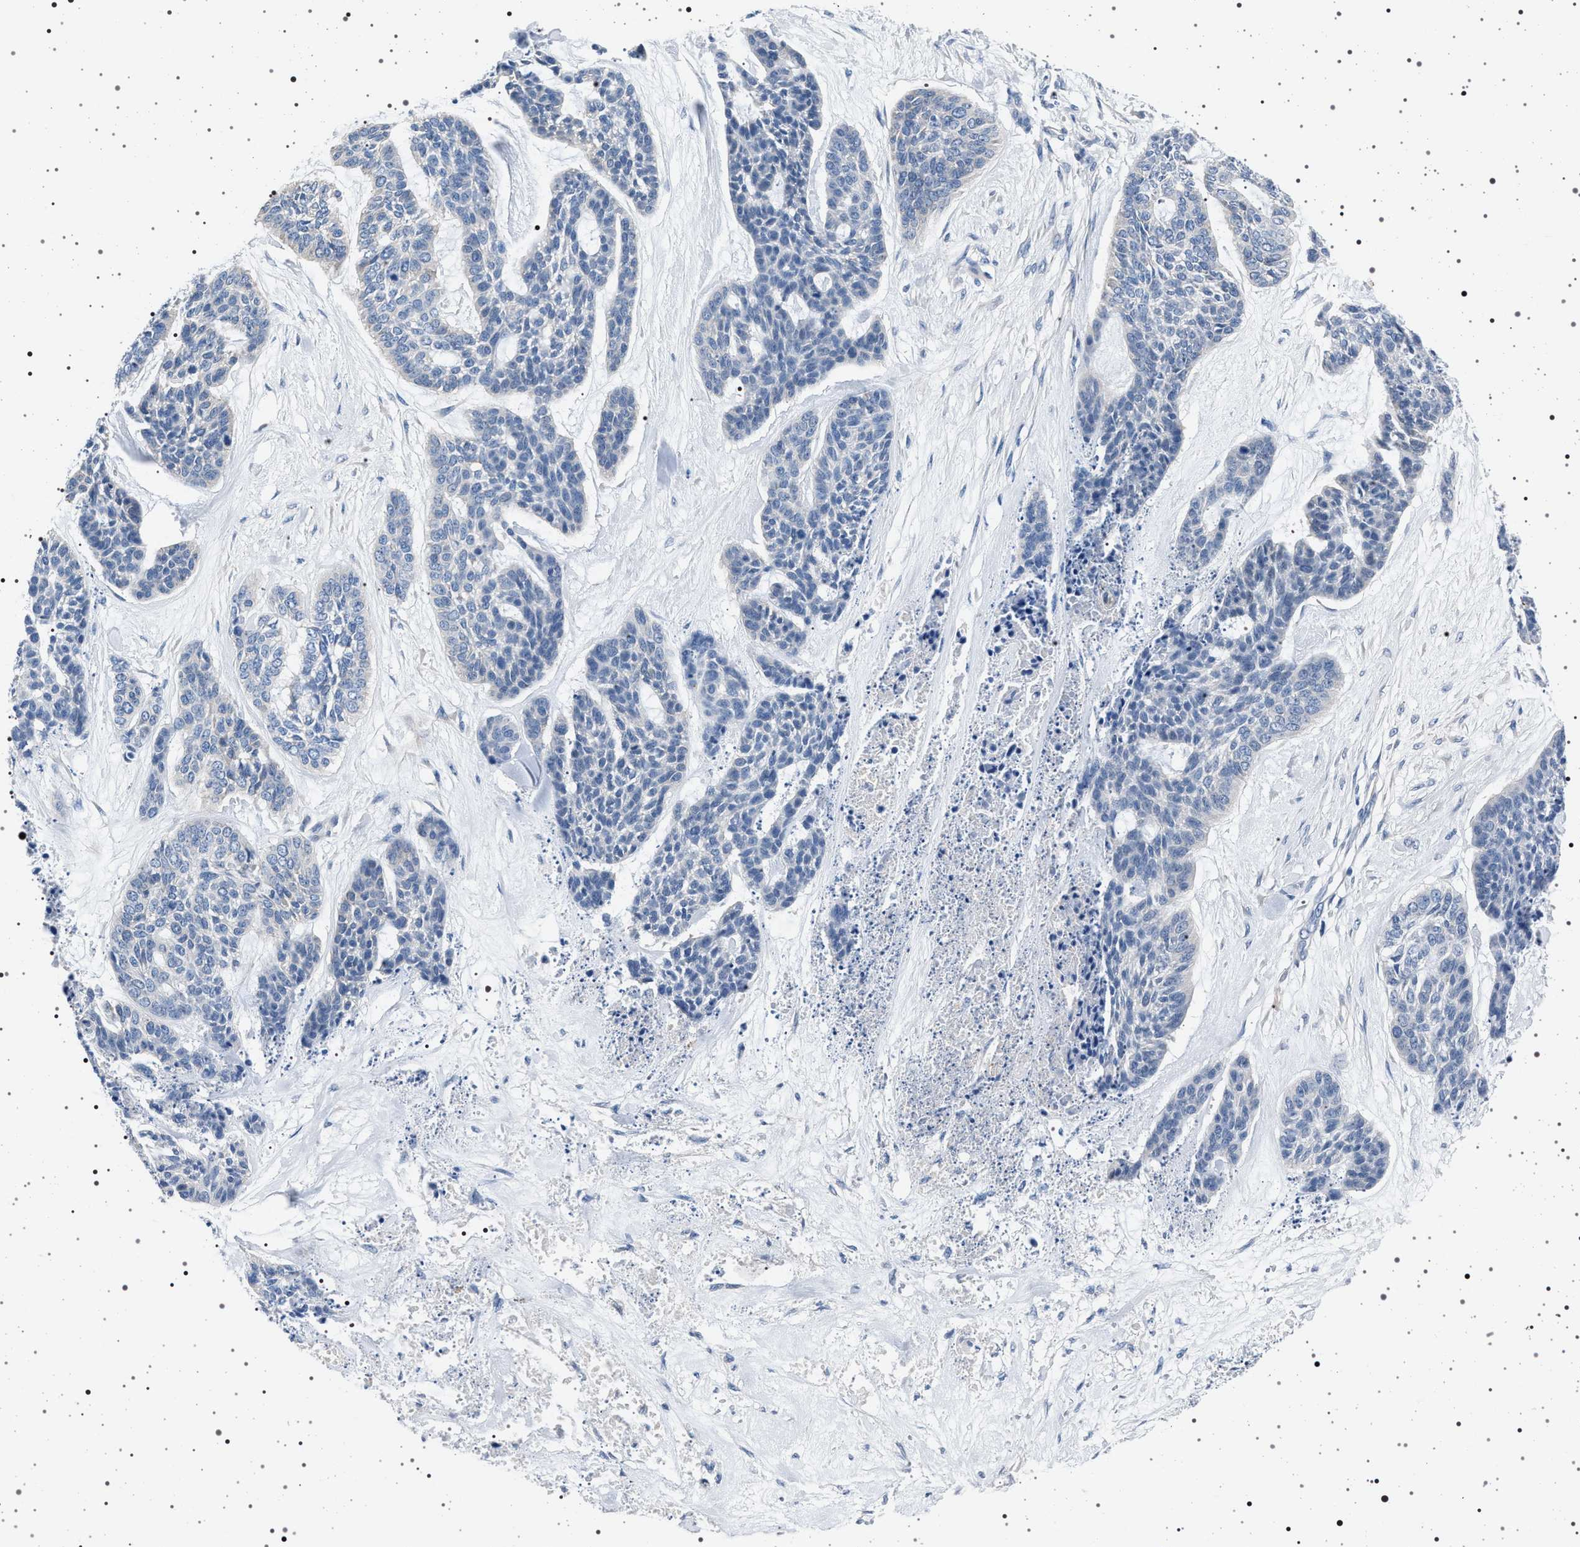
{"staining": {"intensity": "negative", "quantity": "none", "location": "none"}, "tissue": "skin cancer", "cell_type": "Tumor cells", "image_type": "cancer", "snomed": [{"axis": "morphology", "description": "Basal cell carcinoma"}, {"axis": "topography", "description": "Skin"}], "caption": "Immunohistochemistry of skin cancer (basal cell carcinoma) exhibits no expression in tumor cells.", "gene": "NAT9", "patient": {"sex": "female", "age": 64}}